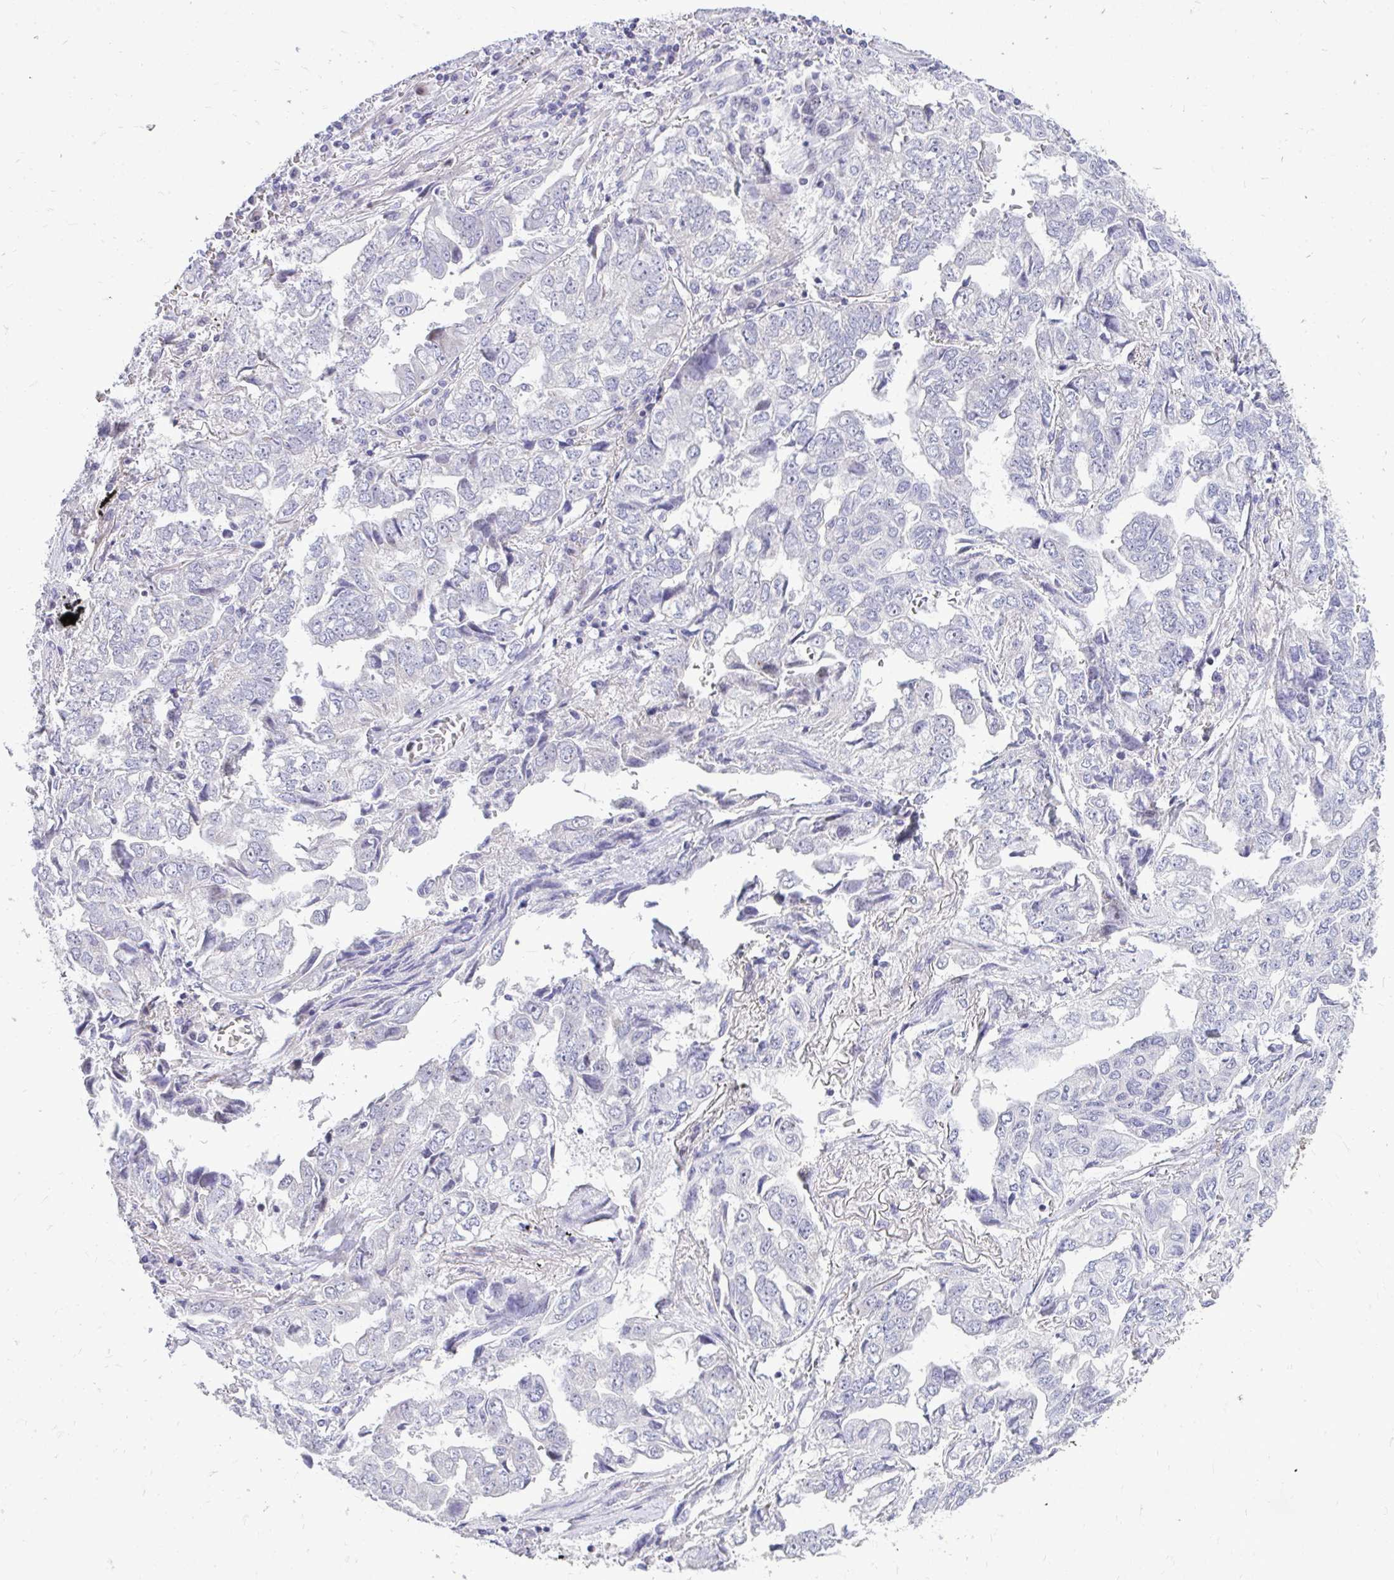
{"staining": {"intensity": "negative", "quantity": "none", "location": "none"}, "tissue": "lung cancer", "cell_type": "Tumor cells", "image_type": "cancer", "snomed": [{"axis": "morphology", "description": "Adenocarcinoma, NOS"}, {"axis": "topography", "description": "Lung"}], "caption": "Photomicrograph shows no protein positivity in tumor cells of adenocarcinoma (lung) tissue.", "gene": "OR8D1", "patient": {"sex": "female", "age": 52}}